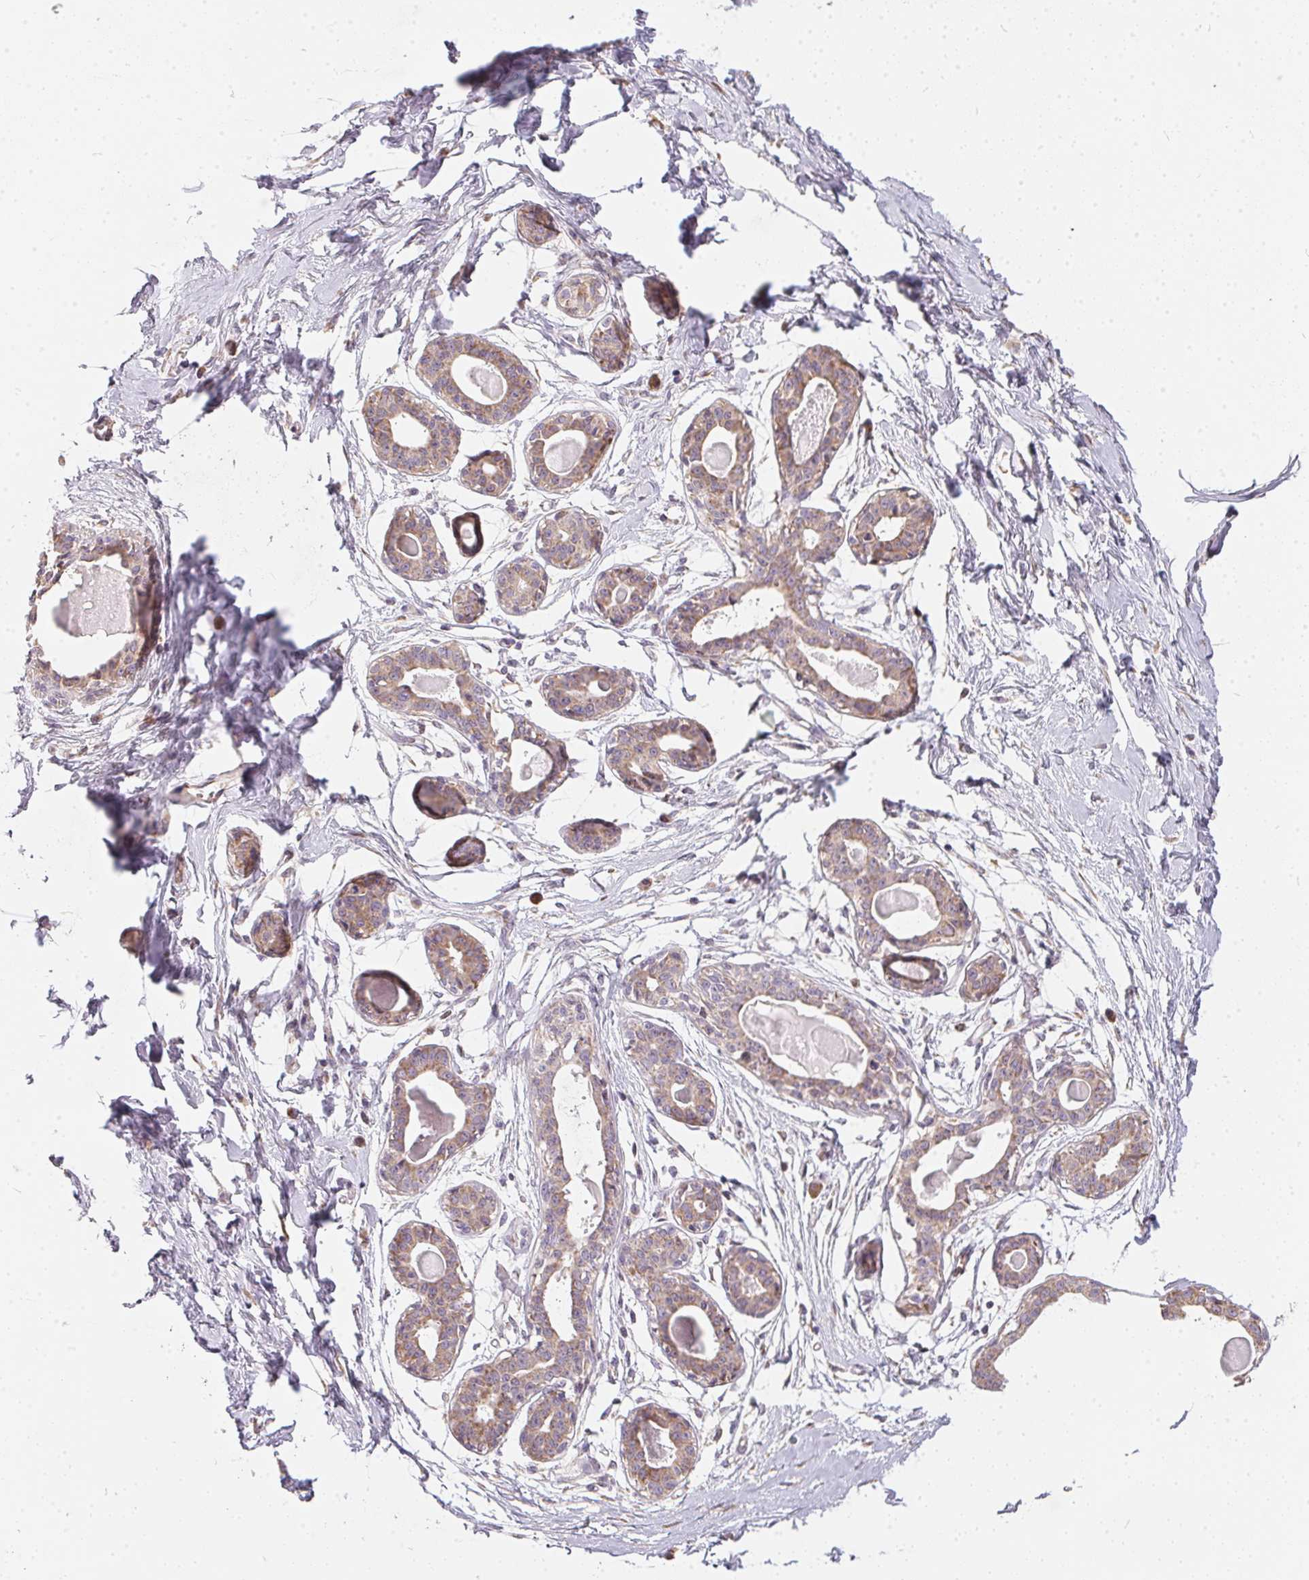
{"staining": {"intensity": "negative", "quantity": "none", "location": "none"}, "tissue": "breast", "cell_type": "Adipocytes", "image_type": "normal", "snomed": [{"axis": "morphology", "description": "Normal tissue, NOS"}, {"axis": "topography", "description": "Breast"}], "caption": "Immunohistochemistry micrograph of unremarkable breast stained for a protein (brown), which exhibits no positivity in adipocytes.", "gene": "VWA5B2", "patient": {"sex": "female", "age": 45}}